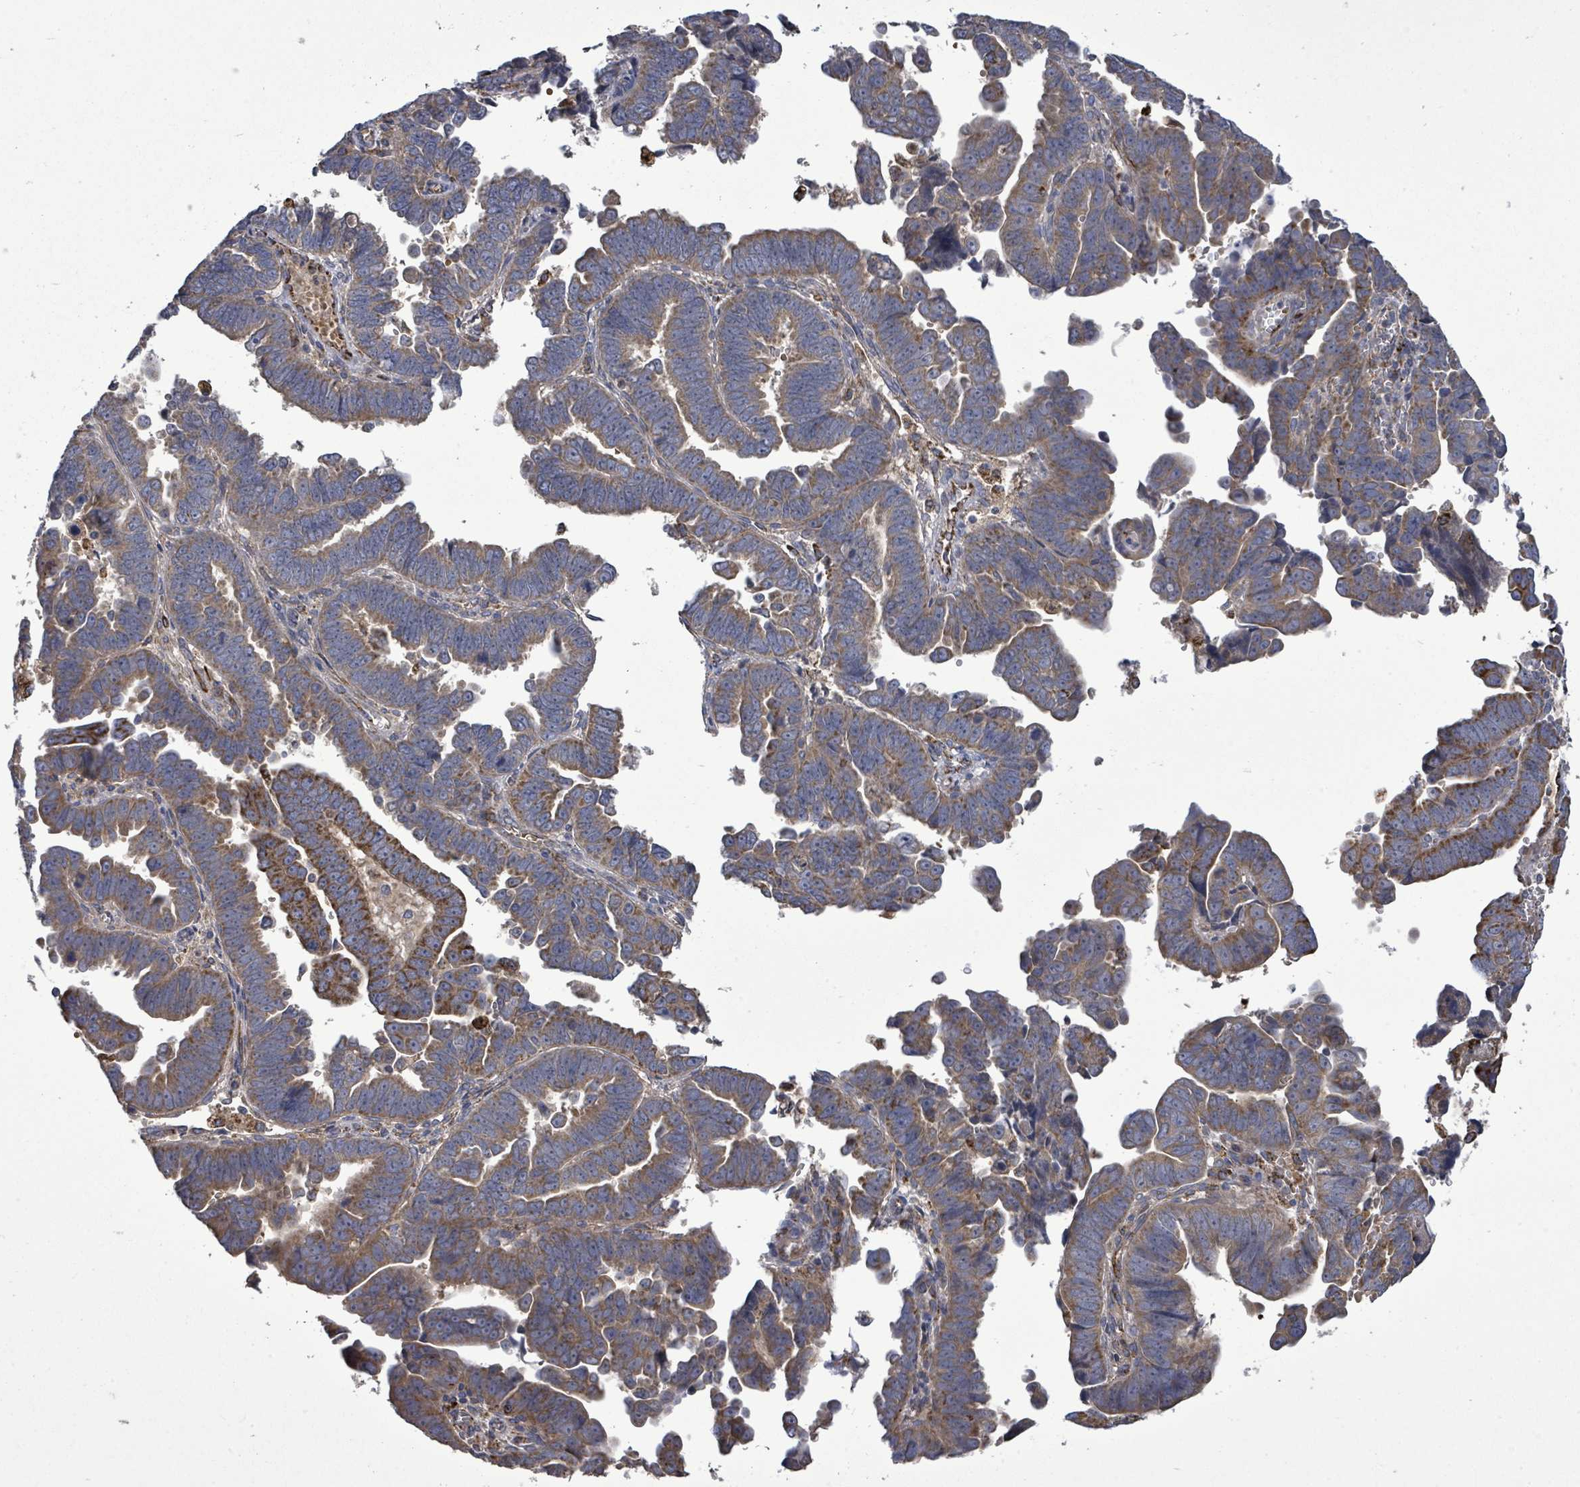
{"staining": {"intensity": "moderate", "quantity": ">75%", "location": "cytoplasmic/membranous"}, "tissue": "endometrial cancer", "cell_type": "Tumor cells", "image_type": "cancer", "snomed": [{"axis": "morphology", "description": "Adenocarcinoma, NOS"}, {"axis": "topography", "description": "Endometrium"}], "caption": "Approximately >75% of tumor cells in human endometrial adenocarcinoma exhibit moderate cytoplasmic/membranous protein staining as visualized by brown immunohistochemical staining.", "gene": "MTMR12", "patient": {"sex": "female", "age": 75}}